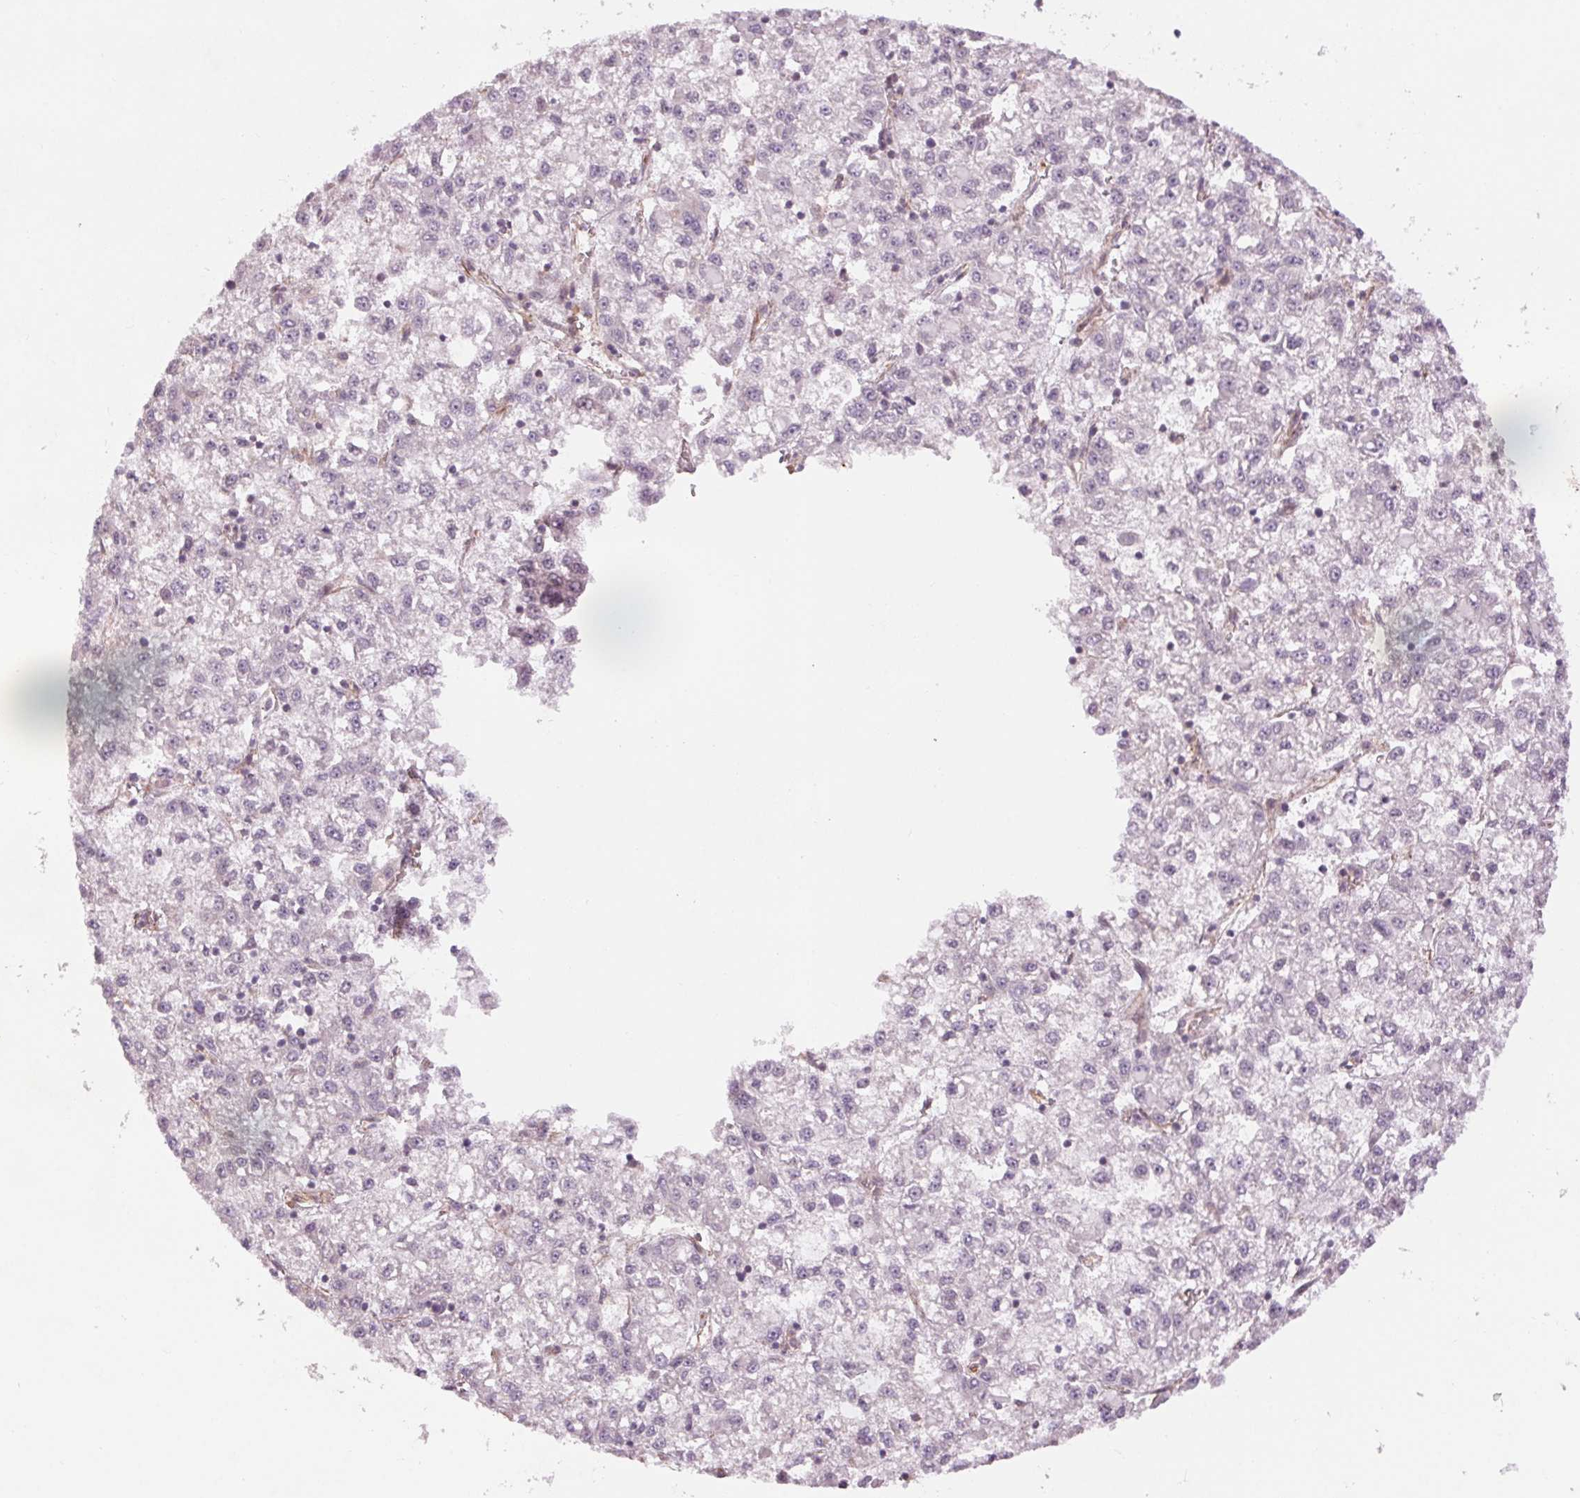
{"staining": {"intensity": "negative", "quantity": "none", "location": "none"}, "tissue": "liver cancer", "cell_type": "Tumor cells", "image_type": "cancer", "snomed": [{"axis": "morphology", "description": "Carcinoma, Hepatocellular, NOS"}, {"axis": "topography", "description": "Liver"}], "caption": "IHC of liver hepatocellular carcinoma shows no positivity in tumor cells. Brightfield microscopy of IHC stained with DAB (brown) and hematoxylin (blue), captured at high magnification.", "gene": "CCSER1", "patient": {"sex": "male", "age": 40}}